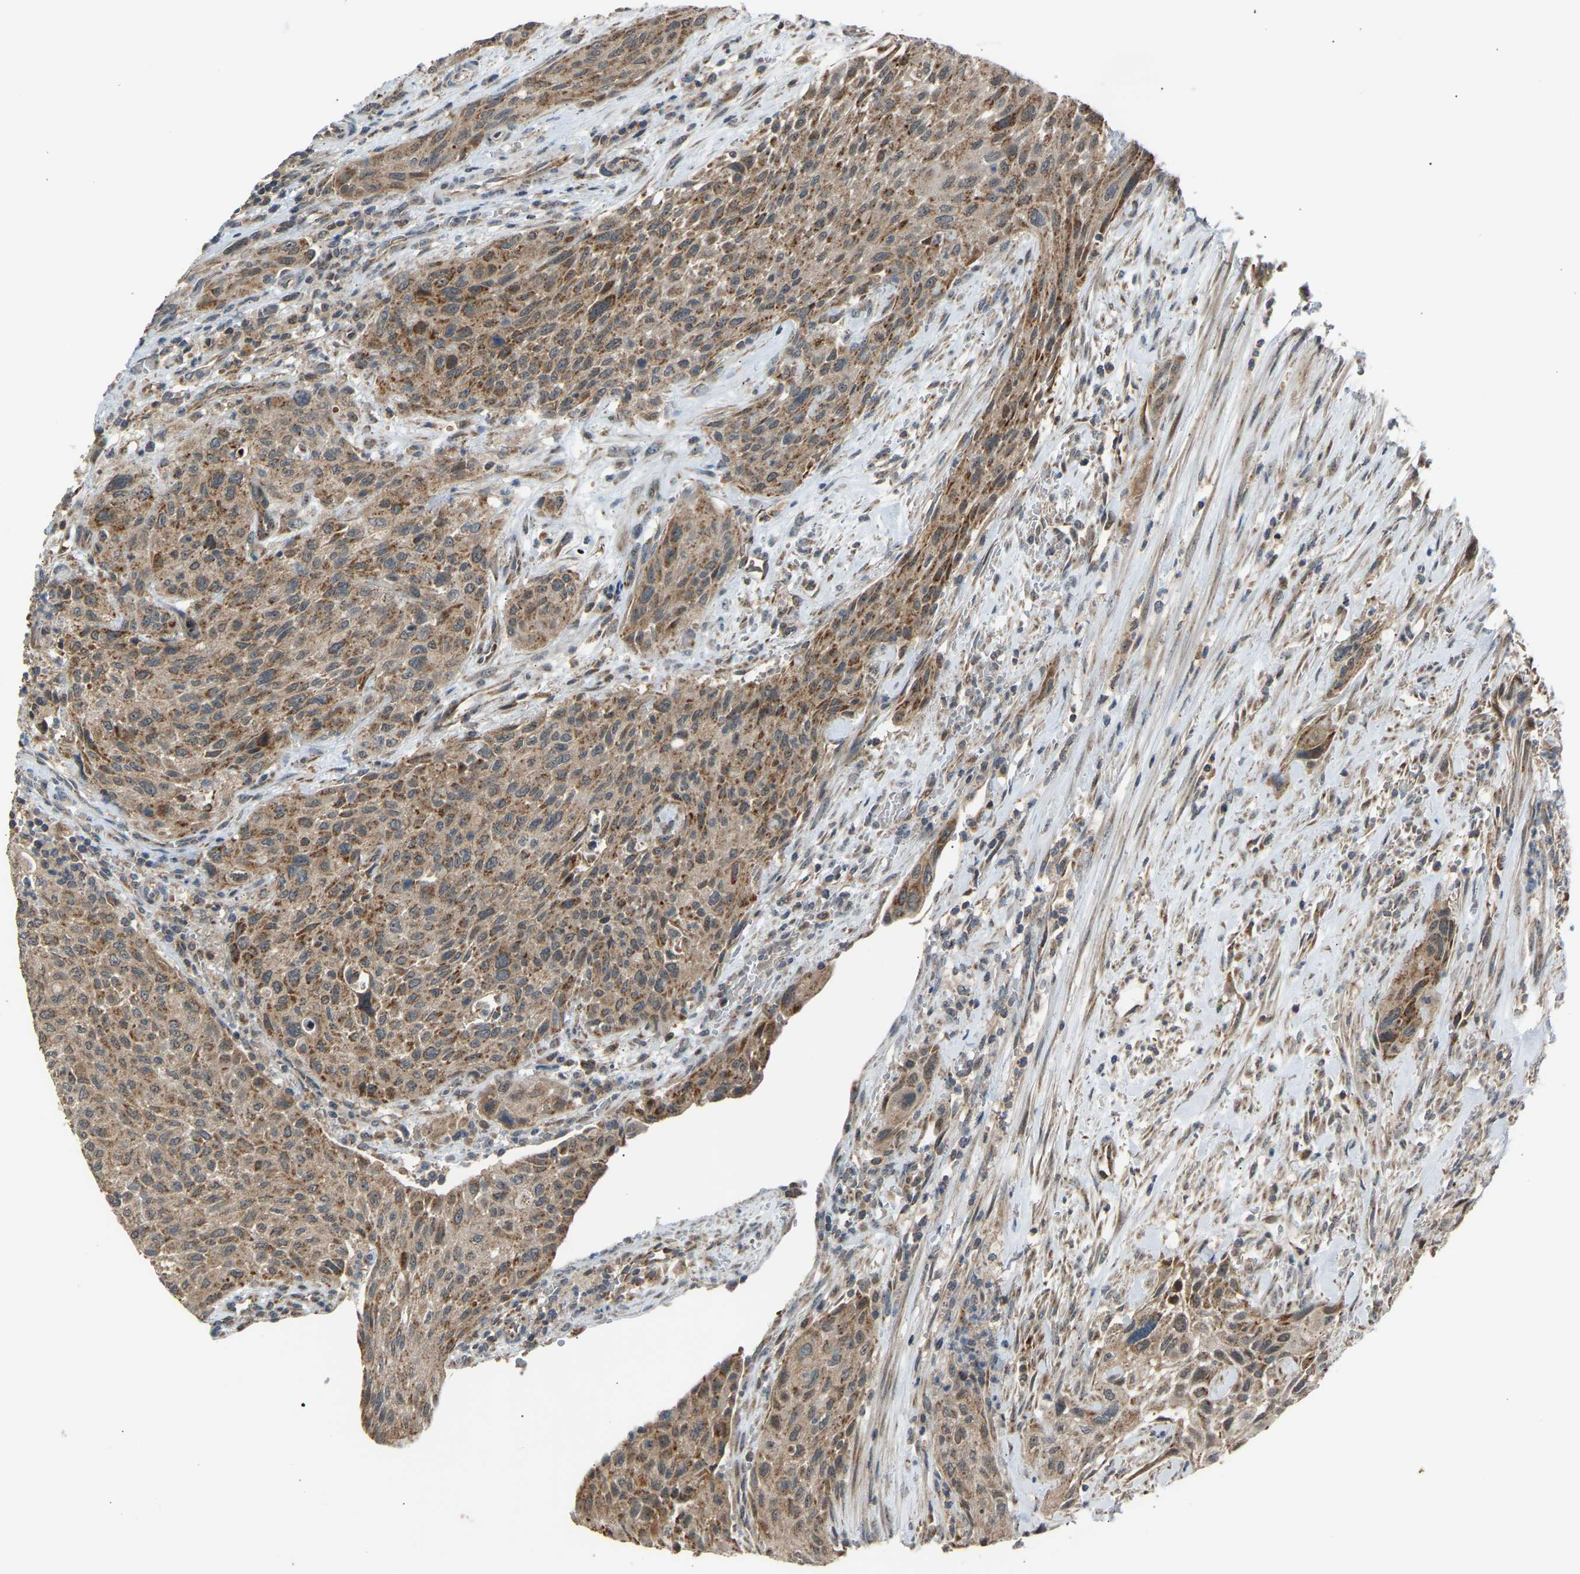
{"staining": {"intensity": "moderate", "quantity": ">75%", "location": "cytoplasmic/membranous"}, "tissue": "urothelial cancer", "cell_type": "Tumor cells", "image_type": "cancer", "snomed": [{"axis": "morphology", "description": "Urothelial carcinoma, Low grade"}, {"axis": "morphology", "description": "Urothelial carcinoma, High grade"}, {"axis": "topography", "description": "Urinary bladder"}], "caption": "This photomicrograph displays urothelial carcinoma (low-grade) stained with IHC to label a protein in brown. The cytoplasmic/membranous of tumor cells show moderate positivity for the protein. Nuclei are counter-stained blue.", "gene": "SLIRP", "patient": {"sex": "male", "age": 35}}